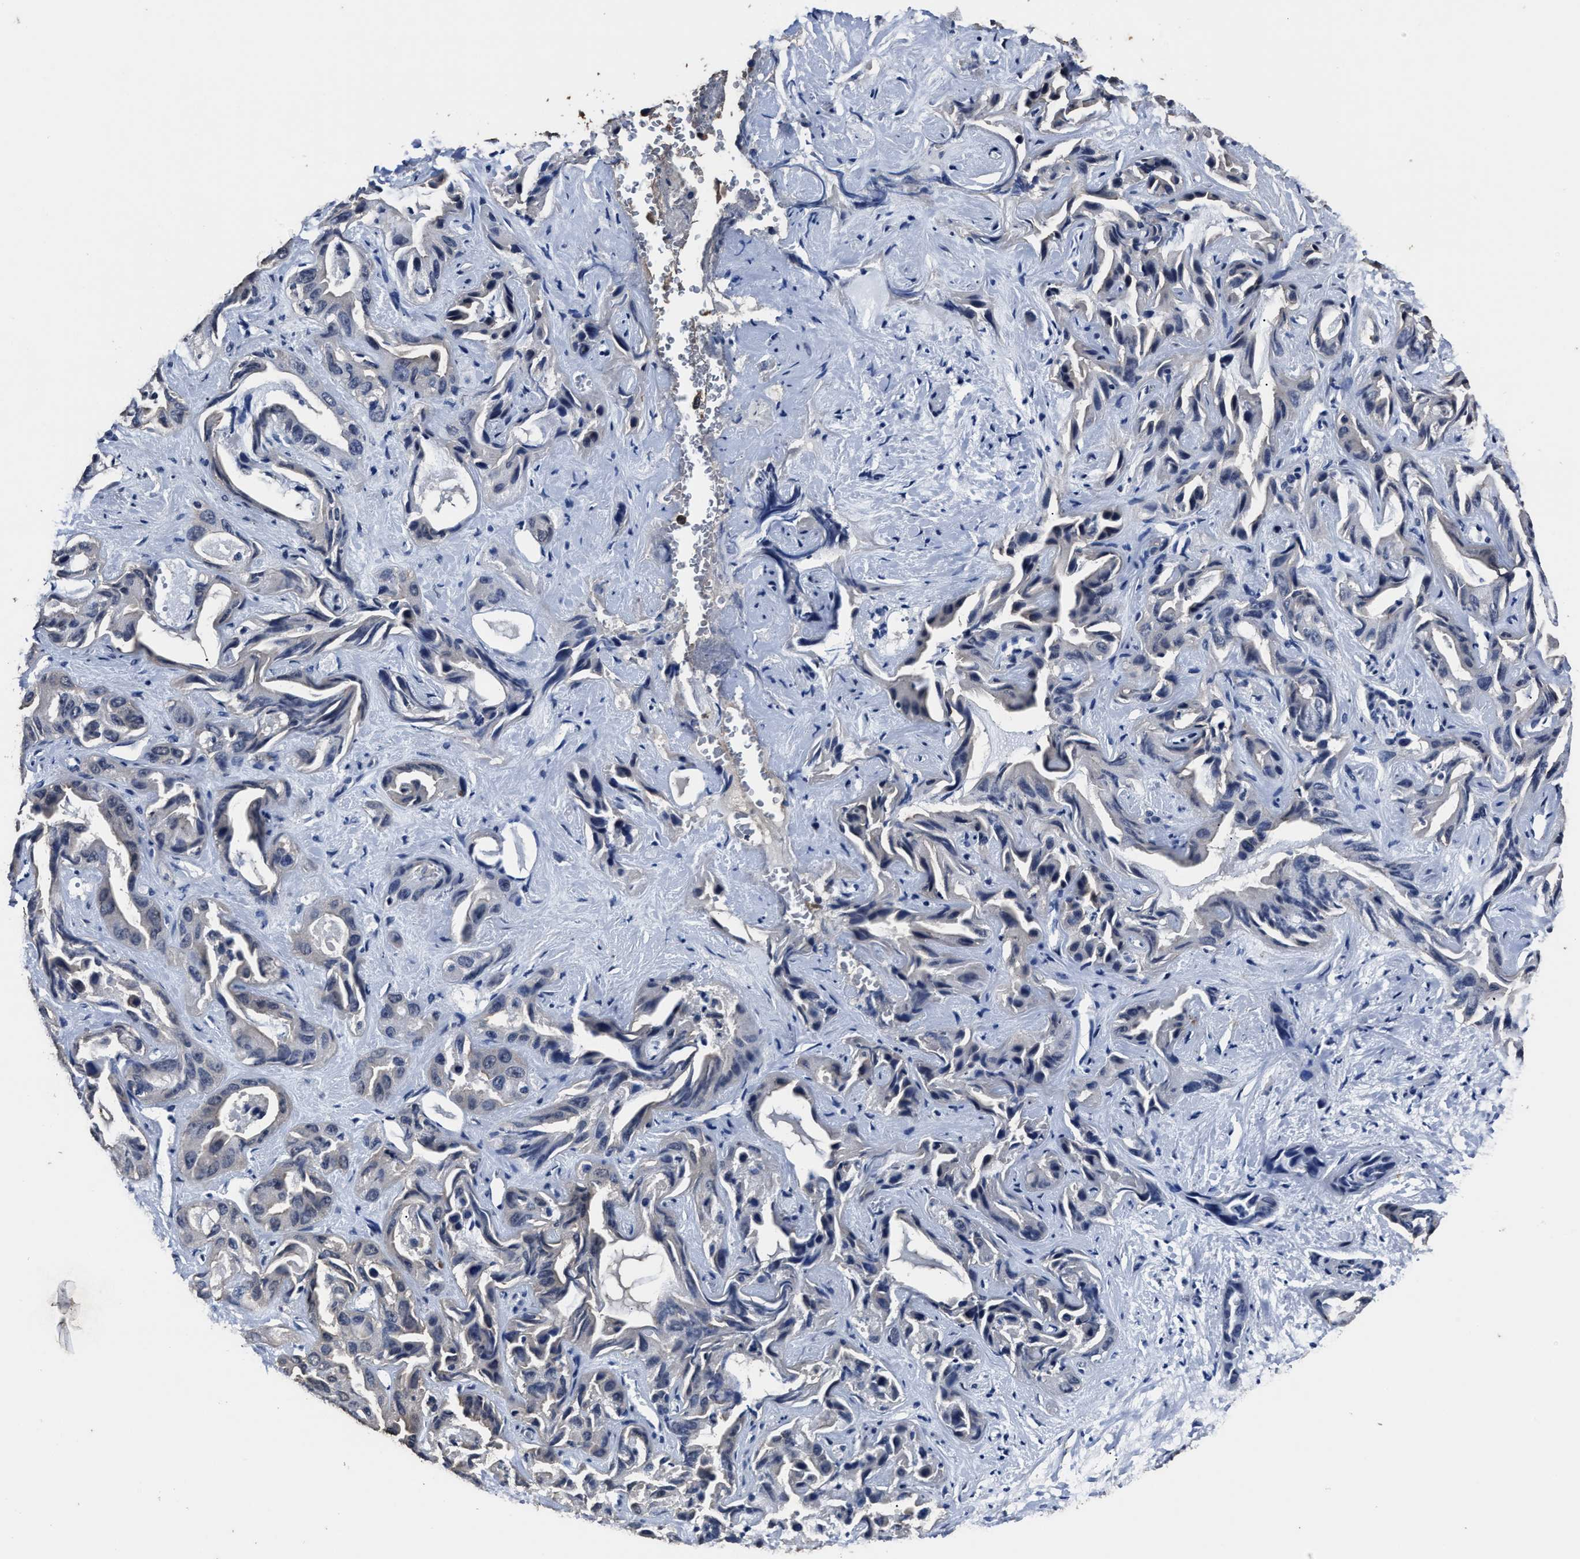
{"staining": {"intensity": "weak", "quantity": "<25%", "location": "cytoplasmic/membranous"}, "tissue": "liver cancer", "cell_type": "Tumor cells", "image_type": "cancer", "snomed": [{"axis": "morphology", "description": "Cholangiocarcinoma"}, {"axis": "topography", "description": "Liver"}], "caption": "Image shows no significant protein staining in tumor cells of cholangiocarcinoma (liver).", "gene": "RSBN1L", "patient": {"sex": "female", "age": 52}}